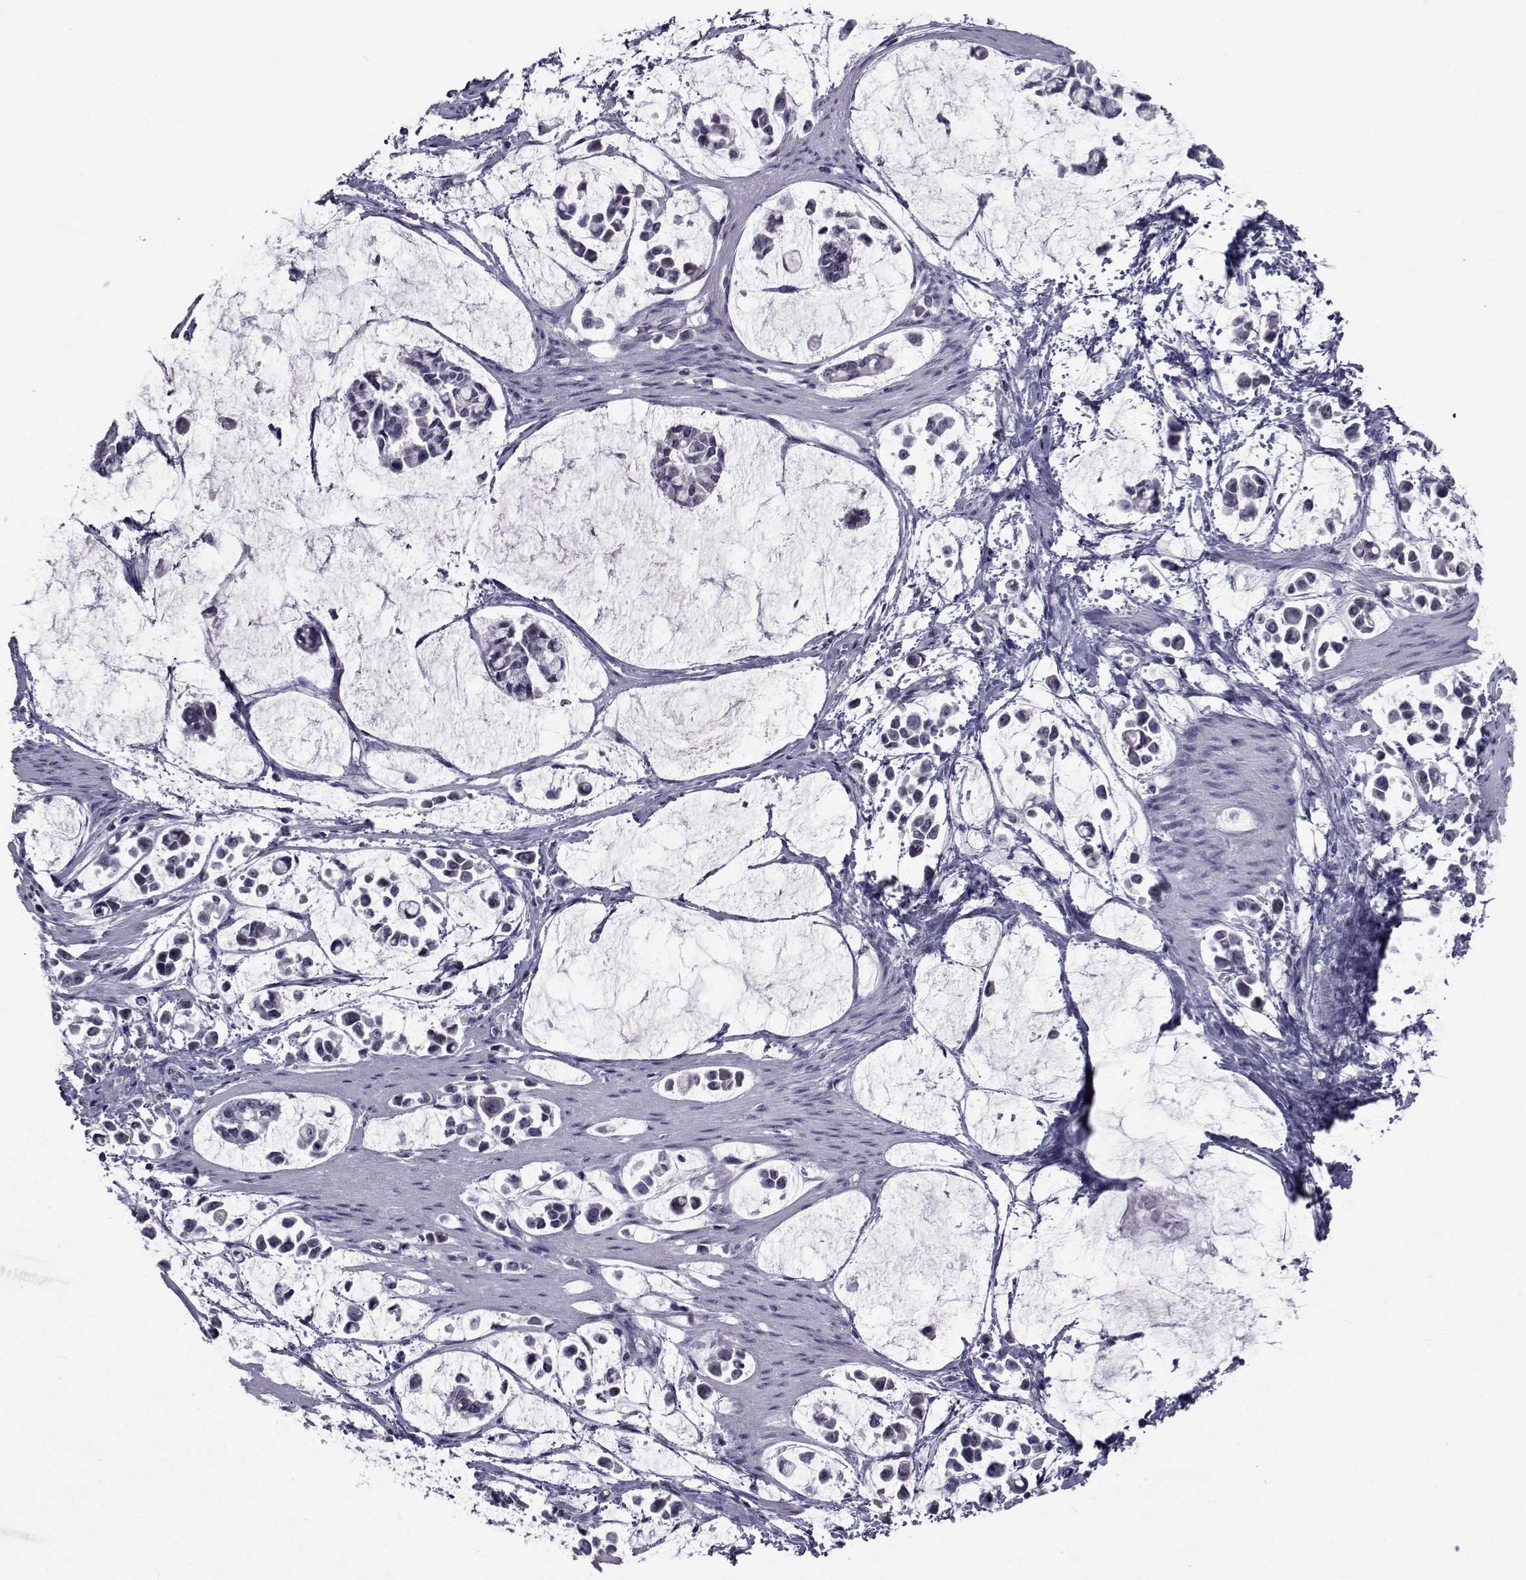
{"staining": {"intensity": "negative", "quantity": "none", "location": "none"}, "tissue": "stomach cancer", "cell_type": "Tumor cells", "image_type": "cancer", "snomed": [{"axis": "morphology", "description": "Adenocarcinoma, NOS"}, {"axis": "topography", "description": "Stomach"}], "caption": "The micrograph displays no significant staining in tumor cells of adenocarcinoma (stomach).", "gene": "PAX2", "patient": {"sex": "male", "age": 82}}